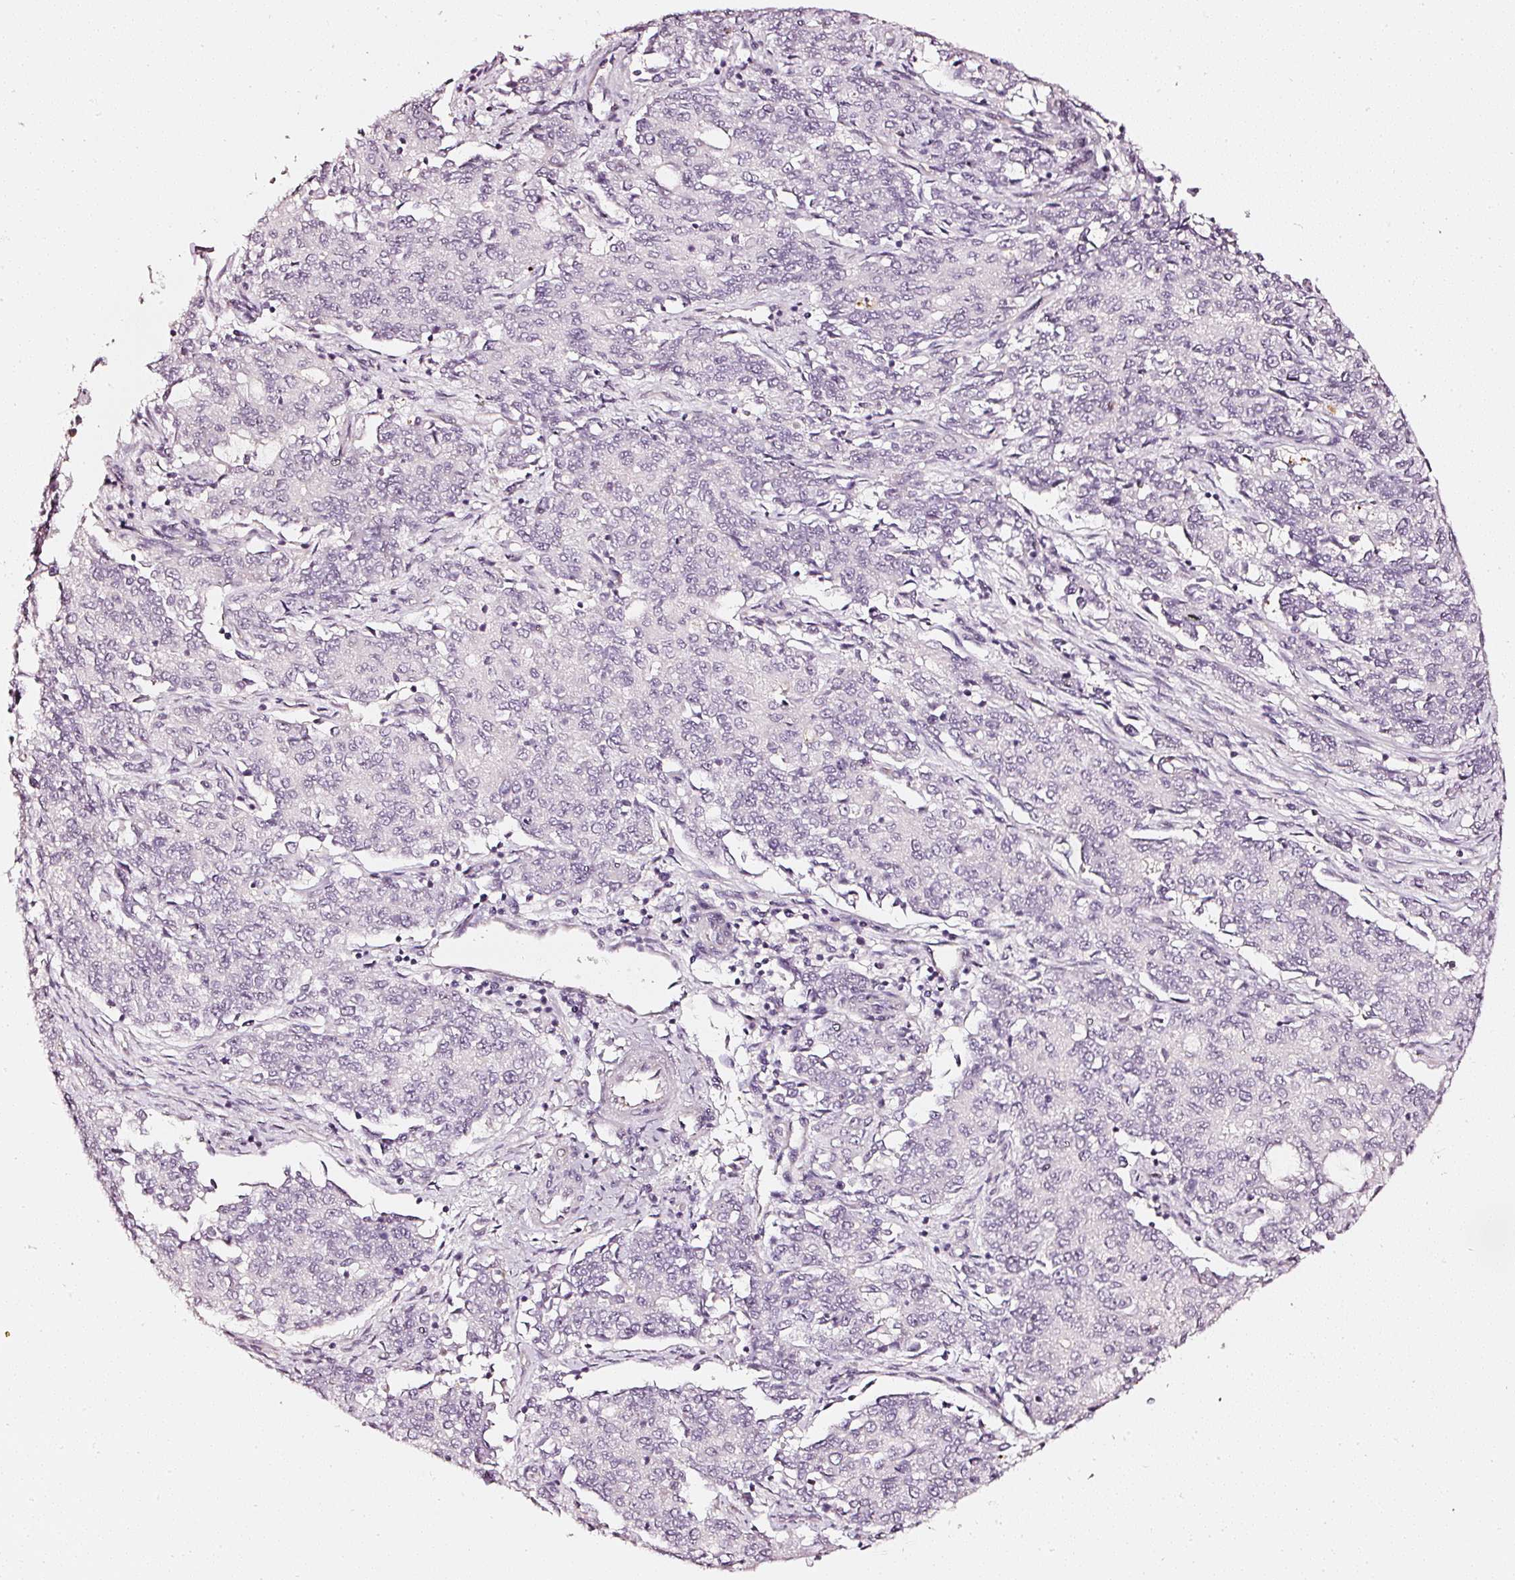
{"staining": {"intensity": "negative", "quantity": "none", "location": "none"}, "tissue": "endometrial cancer", "cell_type": "Tumor cells", "image_type": "cancer", "snomed": [{"axis": "morphology", "description": "Adenocarcinoma, NOS"}, {"axis": "topography", "description": "Endometrium"}], "caption": "There is no significant positivity in tumor cells of endometrial cancer (adenocarcinoma). (DAB (3,3'-diaminobenzidine) immunohistochemistry with hematoxylin counter stain).", "gene": "CNP", "patient": {"sex": "female", "age": 50}}